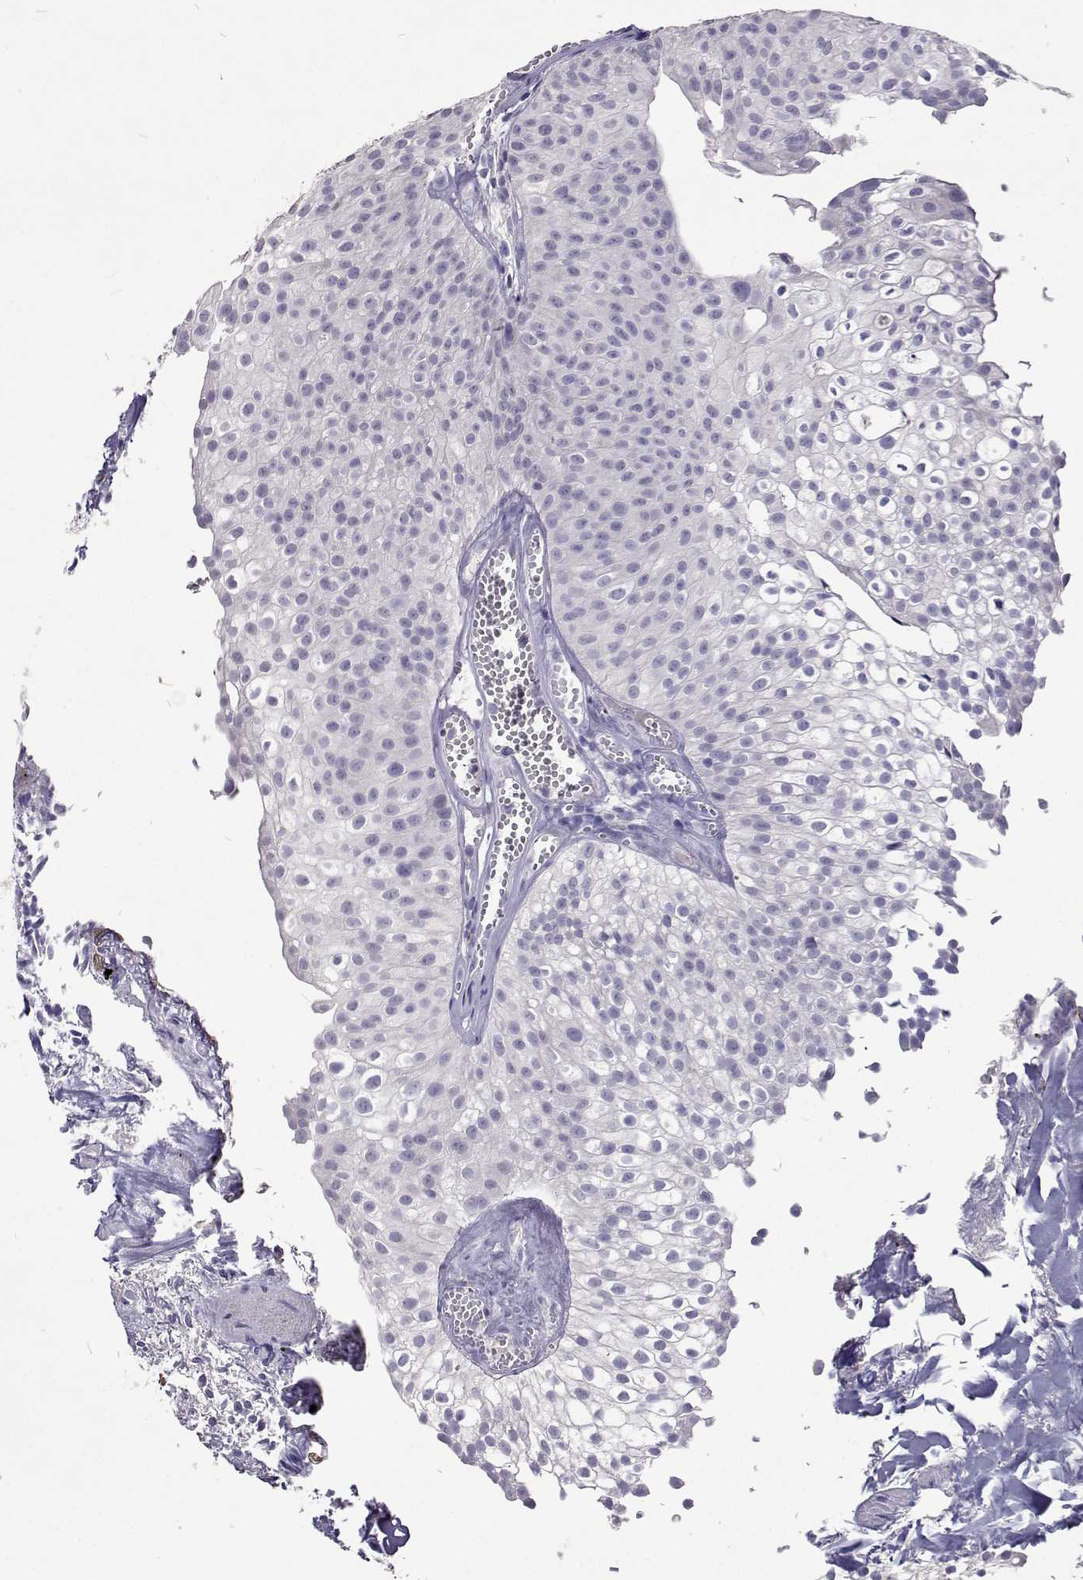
{"staining": {"intensity": "negative", "quantity": "none", "location": "none"}, "tissue": "urothelial cancer", "cell_type": "Tumor cells", "image_type": "cancer", "snomed": [{"axis": "morphology", "description": "Urothelial carcinoma, Low grade"}, {"axis": "topography", "description": "Urinary bladder"}], "caption": "An image of human urothelial cancer is negative for staining in tumor cells. (DAB immunohistochemistry (IHC) with hematoxylin counter stain).", "gene": "CFAP44", "patient": {"sex": "male", "age": 70}}